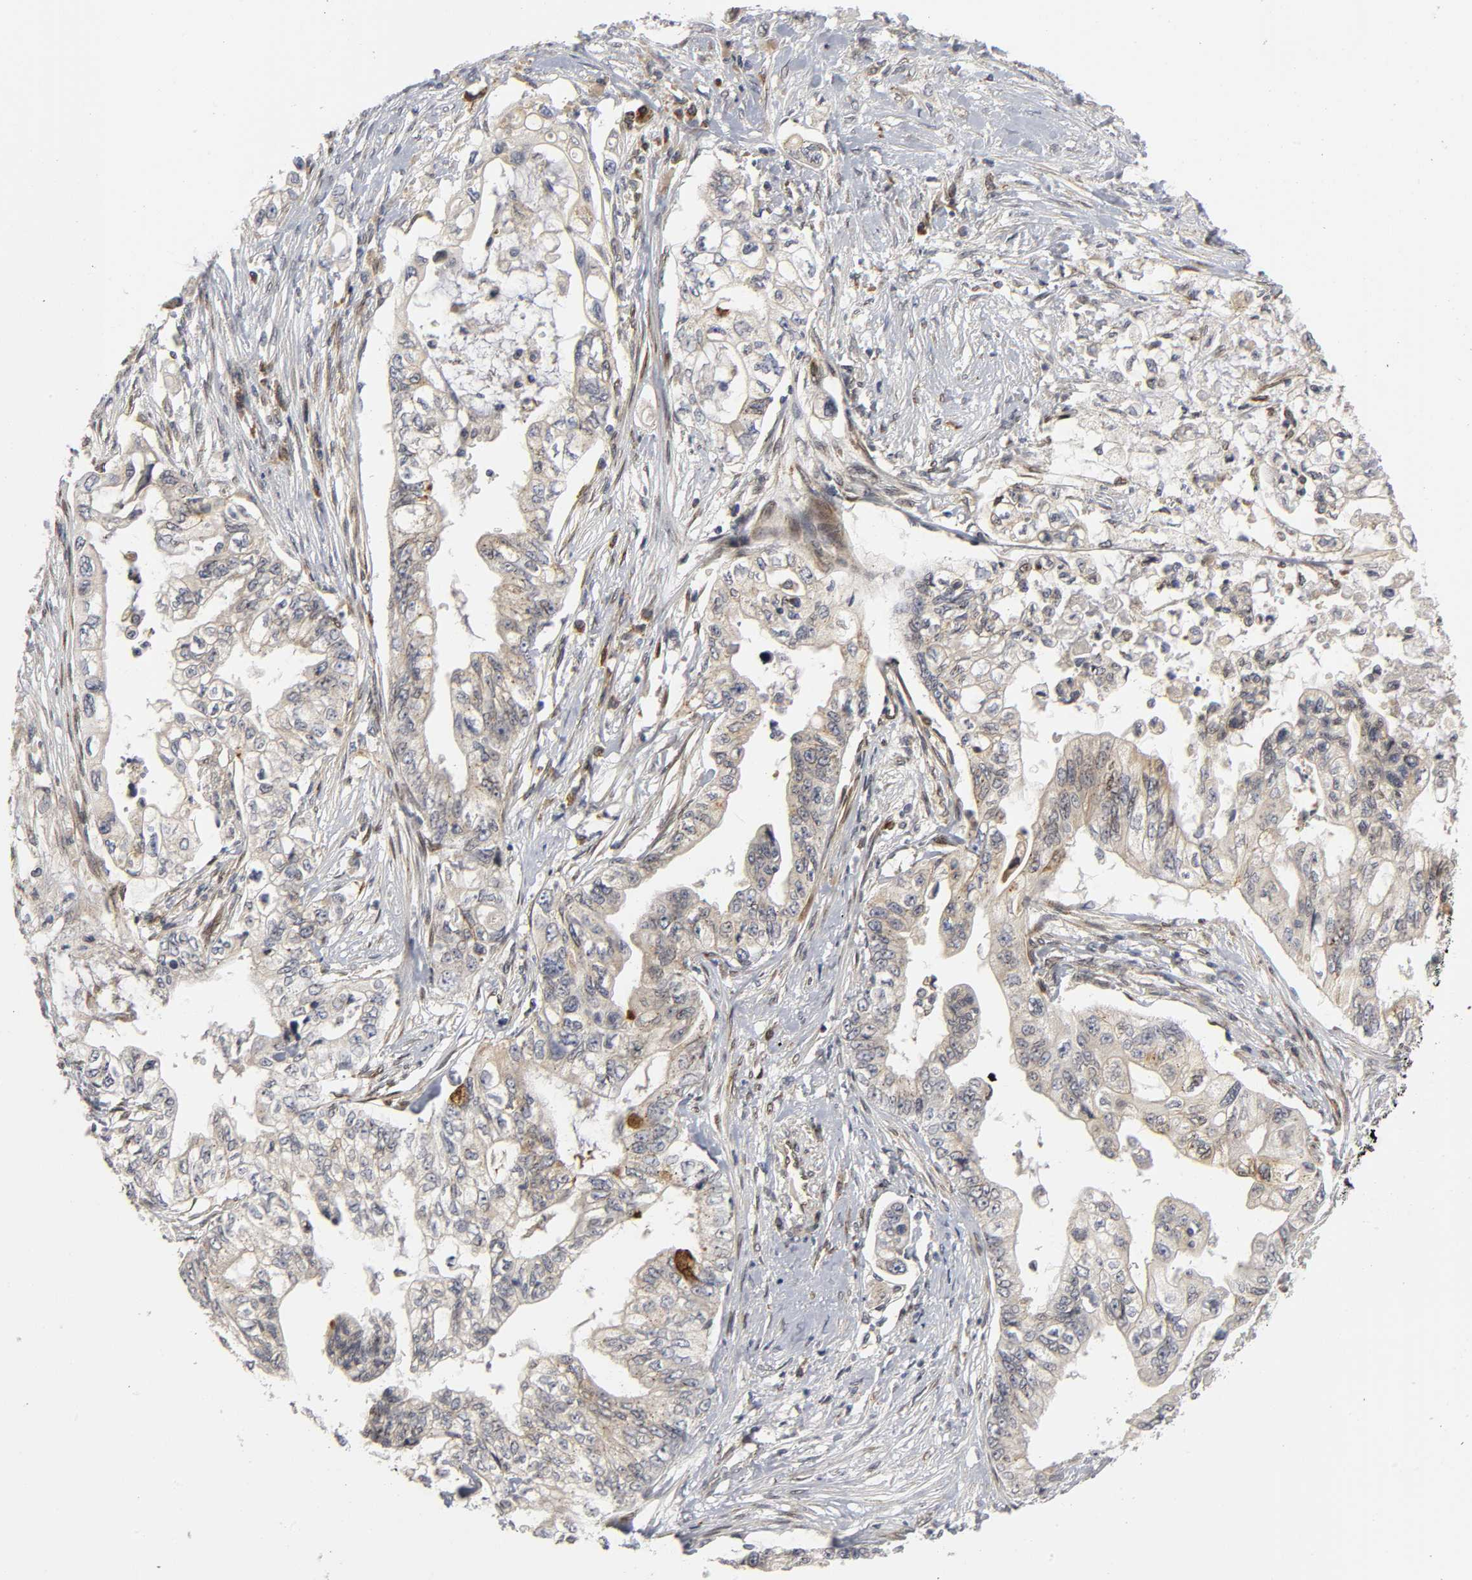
{"staining": {"intensity": "moderate", "quantity": "25%-75%", "location": "cytoplasmic/membranous"}, "tissue": "pancreatic cancer", "cell_type": "Tumor cells", "image_type": "cancer", "snomed": [{"axis": "morphology", "description": "Normal tissue, NOS"}, {"axis": "topography", "description": "Pancreas"}], "caption": "About 25%-75% of tumor cells in human pancreatic cancer reveal moderate cytoplasmic/membranous protein positivity as visualized by brown immunohistochemical staining.", "gene": "ASB6", "patient": {"sex": "male", "age": 42}}